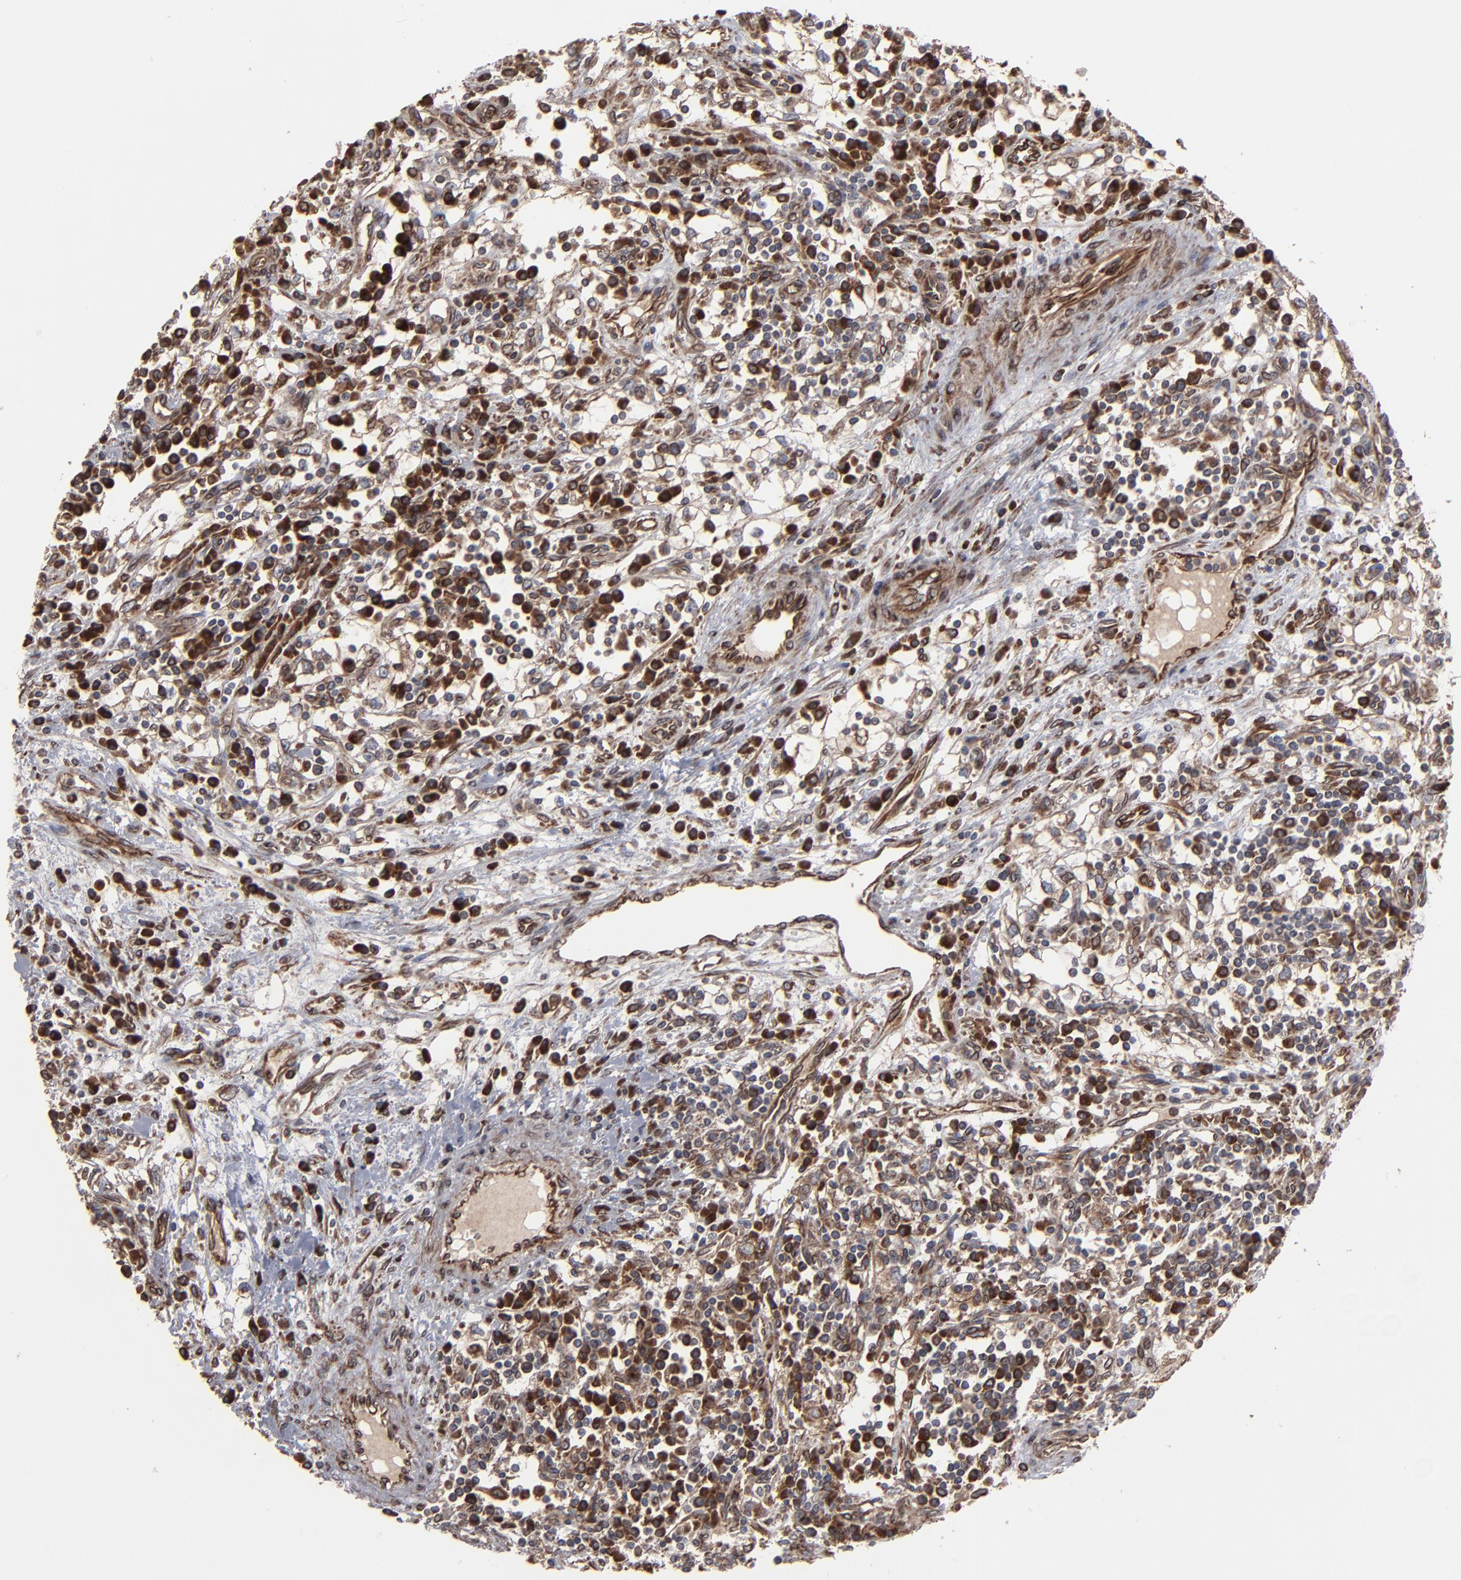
{"staining": {"intensity": "weak", "quantity": ">75%", "location": "cytoplasmic/membranous"}, "tissue": "renal cancer", "cell_type": "Tumor cells", "image_type": "cancer", "snomed": [{"axis": "morphology", "description": "Adenocarcinoma, NOS"}, {"axis": "topography", "description": "Kidney"}], "caption": "Protein expression analysis of renal cancer (adenocarcinoma) exhibits weak cytoplasmic/membranous positivity in approximately >75% of tumor cells.", "gene": "CNIH1", "patient": {"sex": "male", "age": 82}}